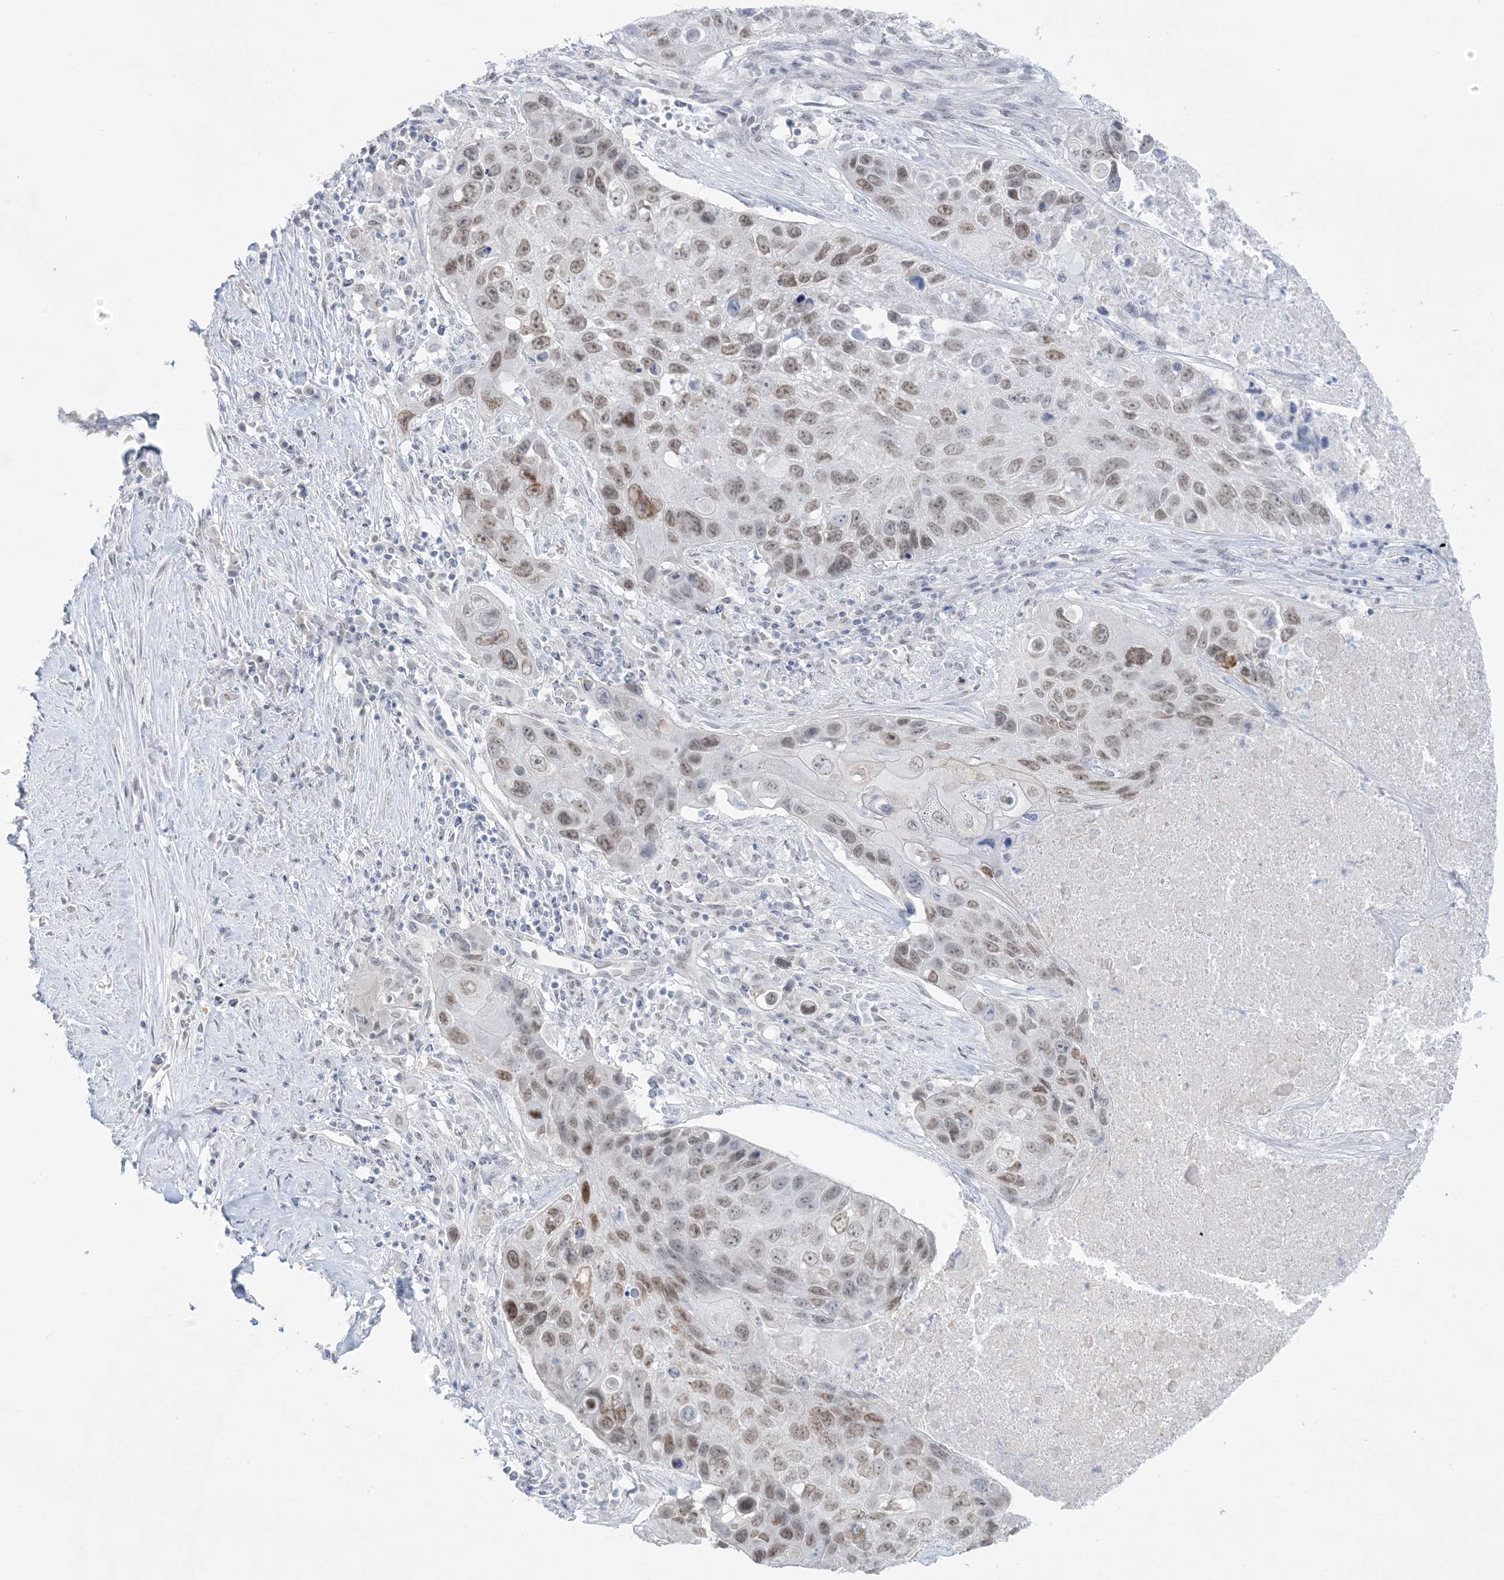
{"staining": {"intensity": "moderate", "quantity": "25%-75%", "location": "nuclear"}, "tissue": "lung cancer", "cell_type": "Tumor cells", "image_type": "cancer", "snomed": [{"axis": "morphology", "description": "Squamous cell carcinoma, NOS"}, {"axis": "topography", "description": "Lung"}], "caption": "Tumor cells show medium levels of moderate nuclear expression in approximately 25%-75% of cells in human lung cancer. The staining was performed using DAB to visualize the protein expression in brown, while the nuclei were stained in blue with hematoxylin (Magnification: 20x).", "gene": "HOMEZ", "patient": {"sex": "male", "age": 61}}